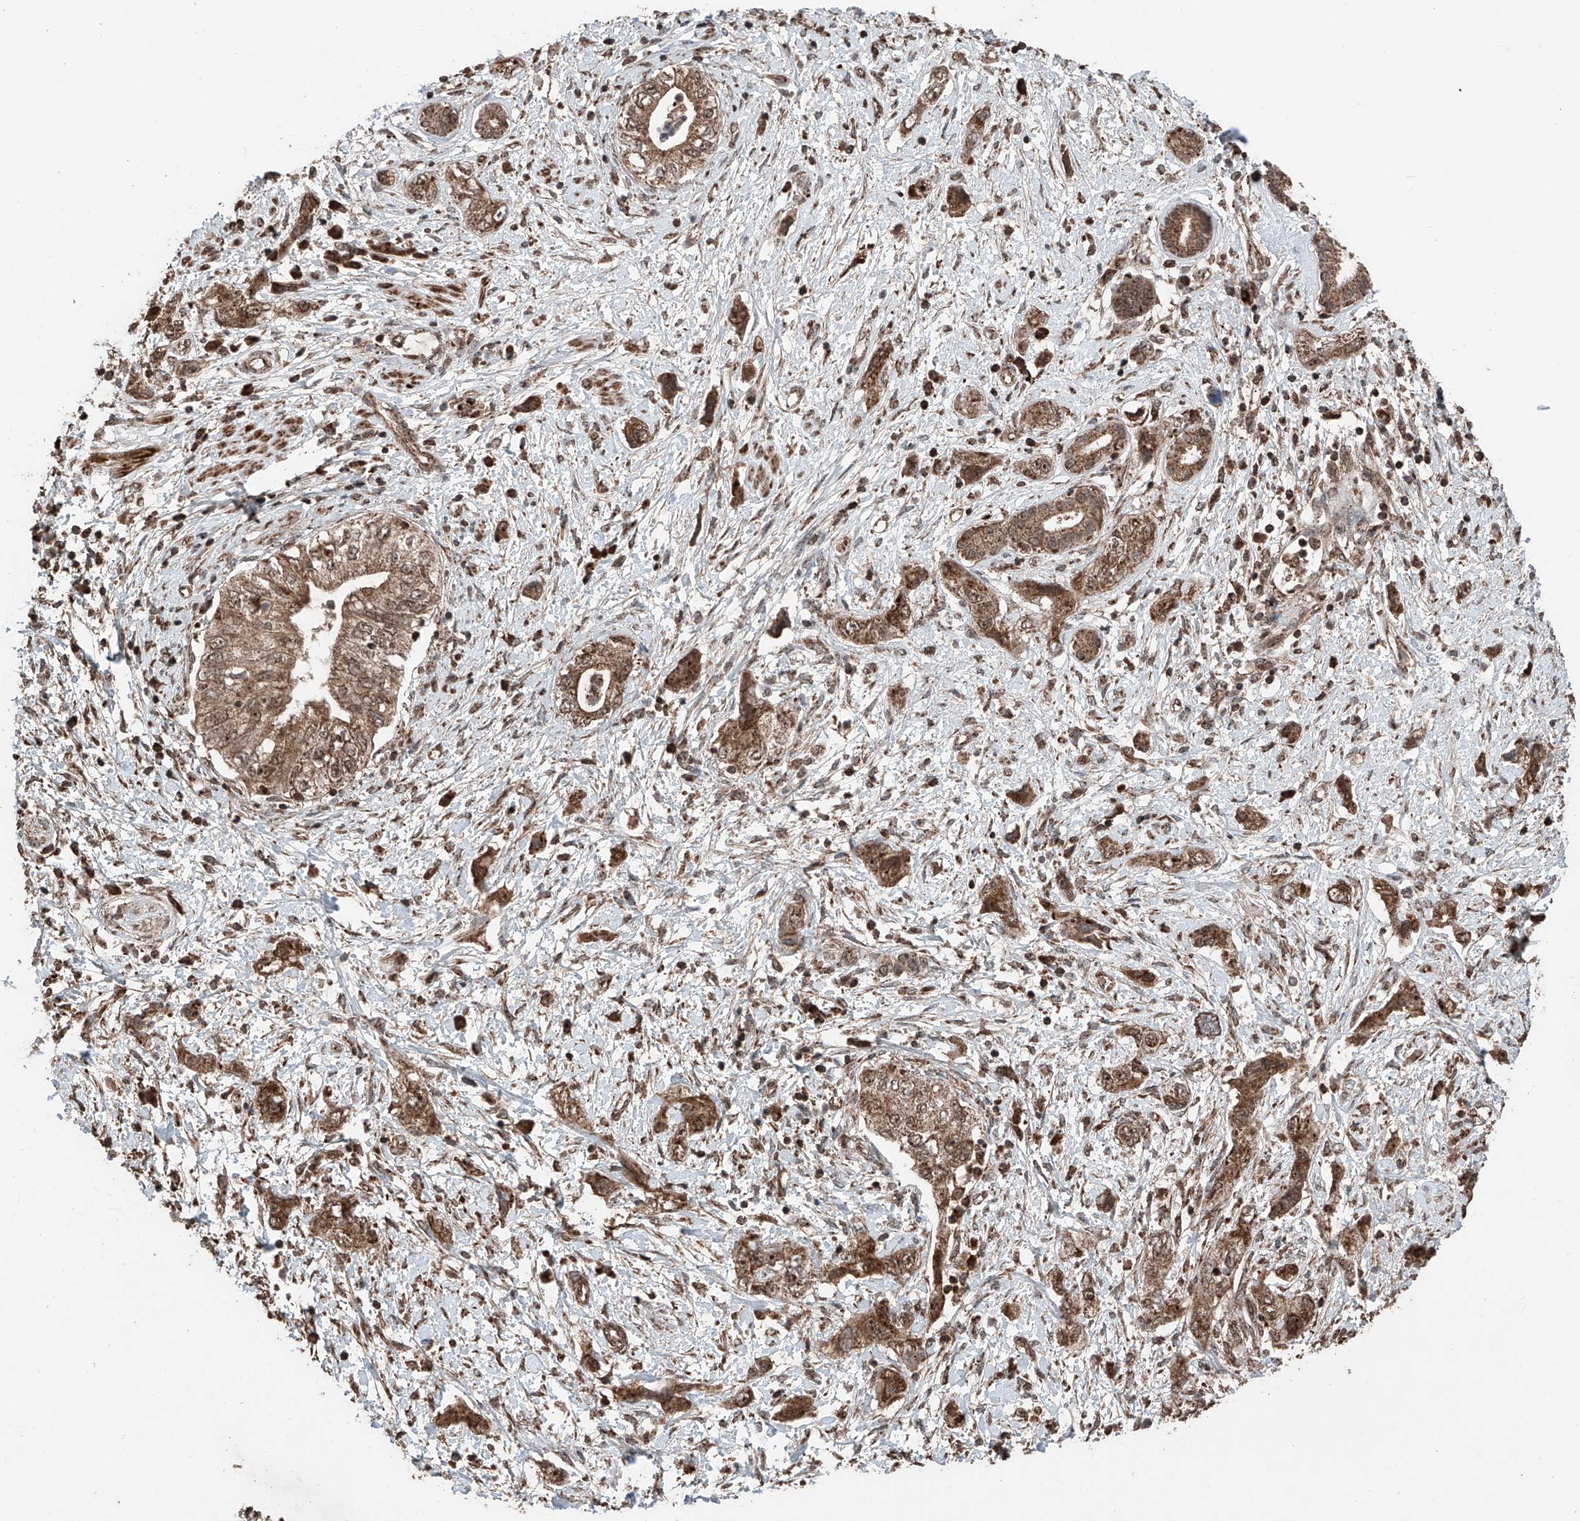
{"staining": {"intensity": "strong", "quantity": ">75%", "location": "cytoplasmic/membranous"}, "tissue": "pancreatic cancer", "cell_type": "Tumor cells", "image_type": "cancer", "snomed": [{"axis": "morphology", "description": "Adenocarcinoma, NOS"}, {"axis": "topography", "description": "Pancreas"}], "caption": "Pancreatic cancer stained for a protein (brown) exhibits strong cytoplasmic/membranous positive staining in about >75% of tumor cells.", "gene": "ZSCAN29", "patient": {"sex": "female", "age": 73}}